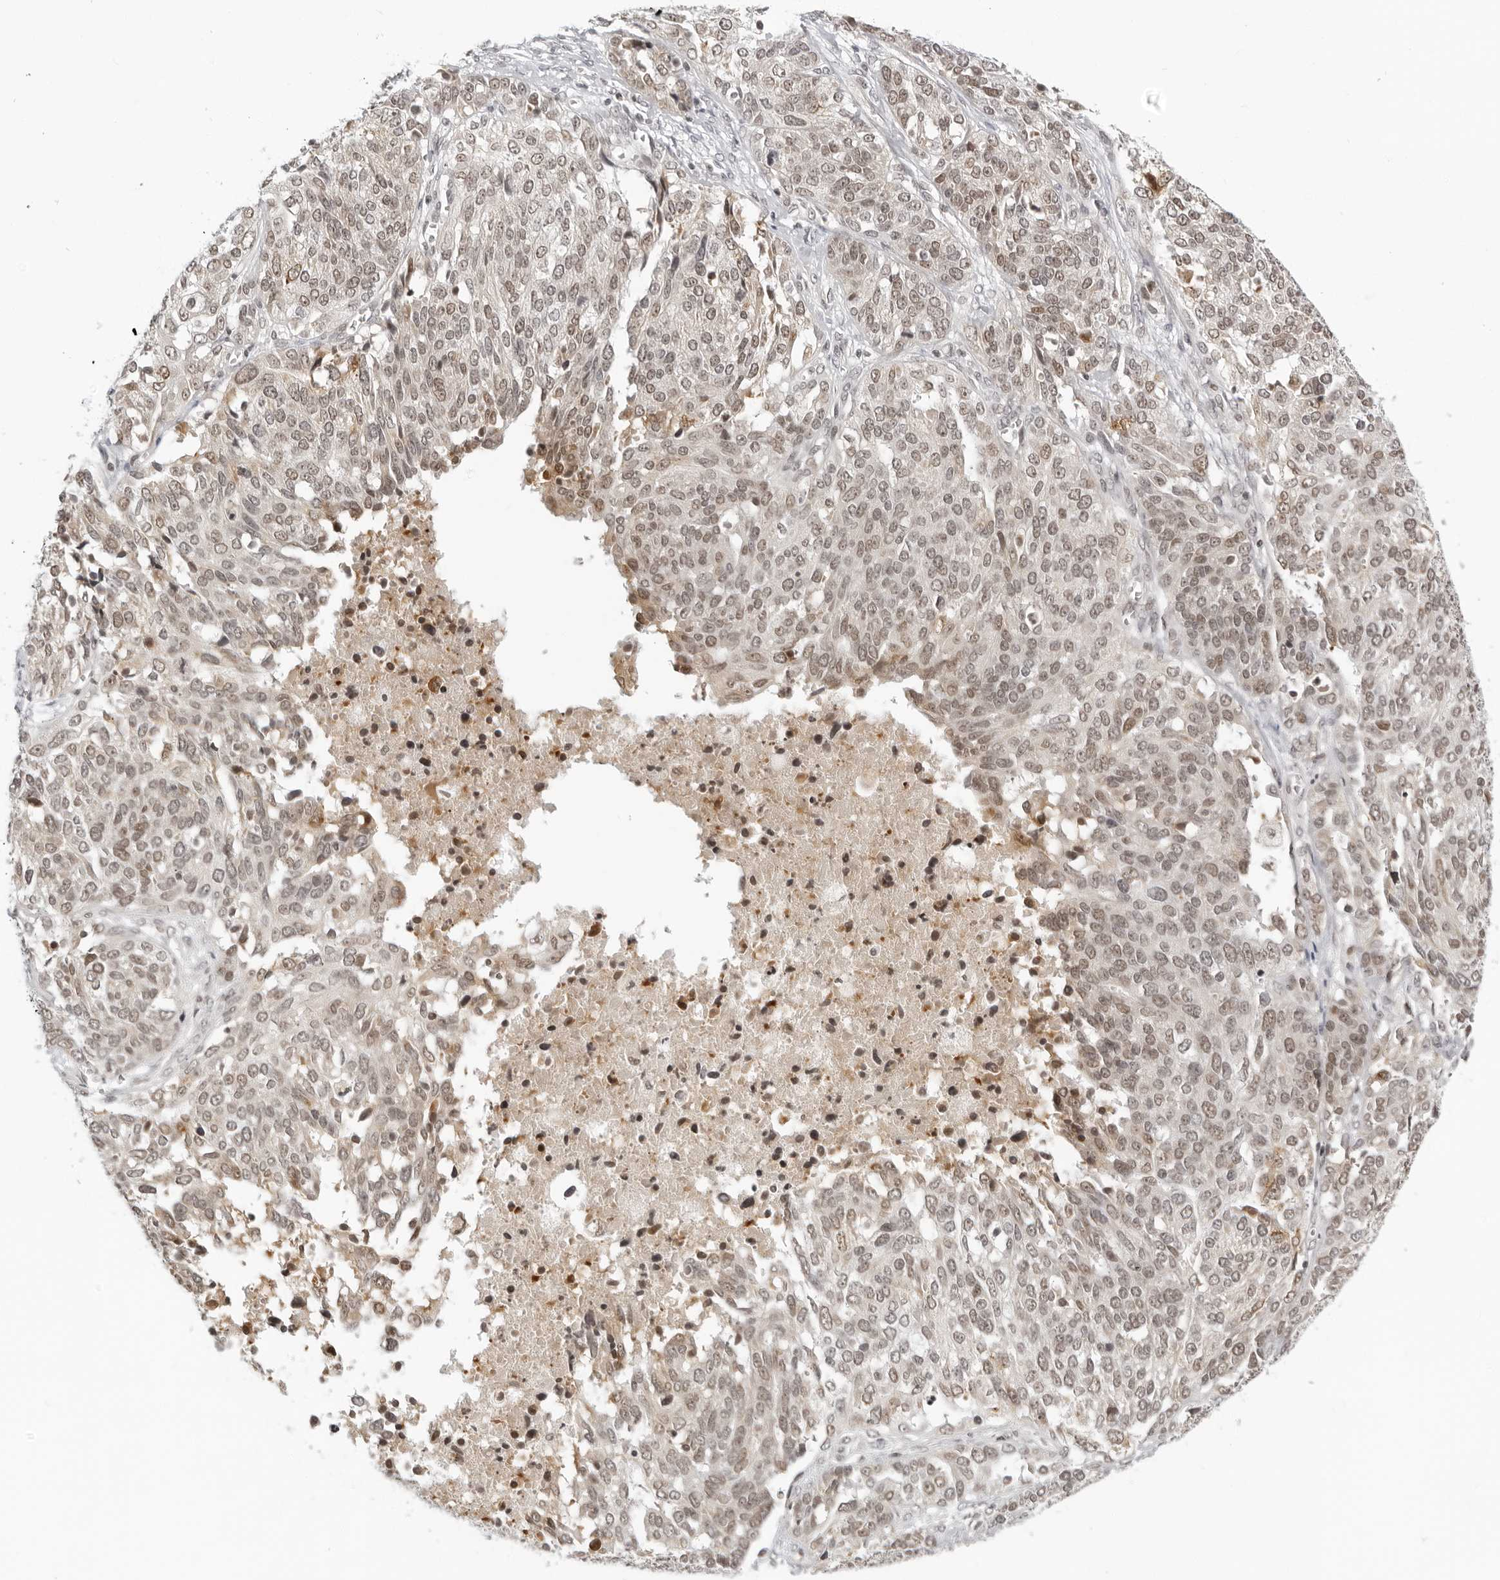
{"staining": {"intensity": "moderate", "quantity": ">75%", "location": "nuclear"}, "tissue": "ovarian cancer", "cell_type": "Tumor cells", "image_type": "cancer", "snomed": [{"axis": "morphology", "description": "Cystadenocarcinoma, serous, NOS"}, {"axis": "topography", "description": "Ovary"}], "caption": "IHC of human ovarian cancer displays medium levels of moderate nuclear positivity in approximately >75% of tumor cells.", "gene": "MSH6", "patient": {"sex": "female", "age": 44}}